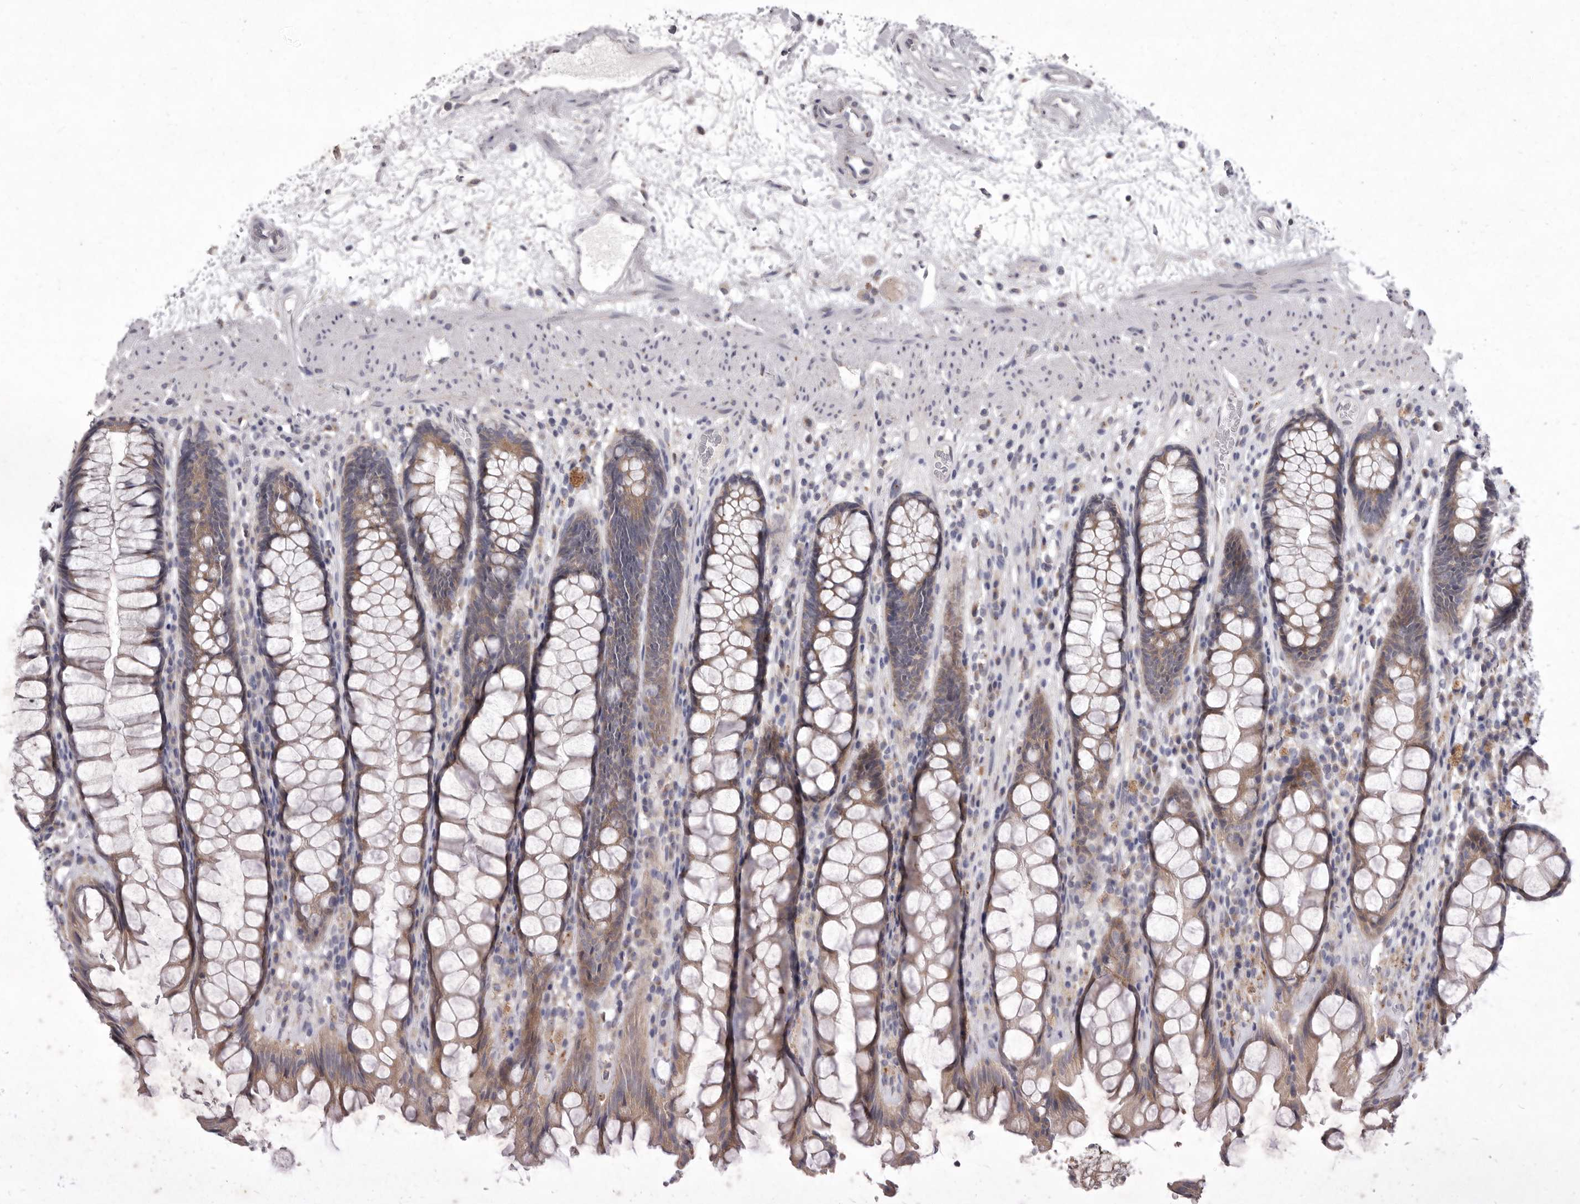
{"staining": {"intensity": "moderate", "quantity": "25%-75%", "location": "cytoplasmic/membranous"}, "tissue": "rectum", "cell_type": "Glandular cells", "image_type": "normal", "snomed": [{"axis": "morphology", "description": "Normal tissue, NOS"}, {"axis": "topography", "description": "Rectum"}], "caption": "This histopathology image displays IHC staining of benign rectum, with medium moderate cytoplasmic/membranous staining in about 25%-75% of glandular cells.", "gene": "P2RX6", "patient": {"sex": "male", "age": 64}}